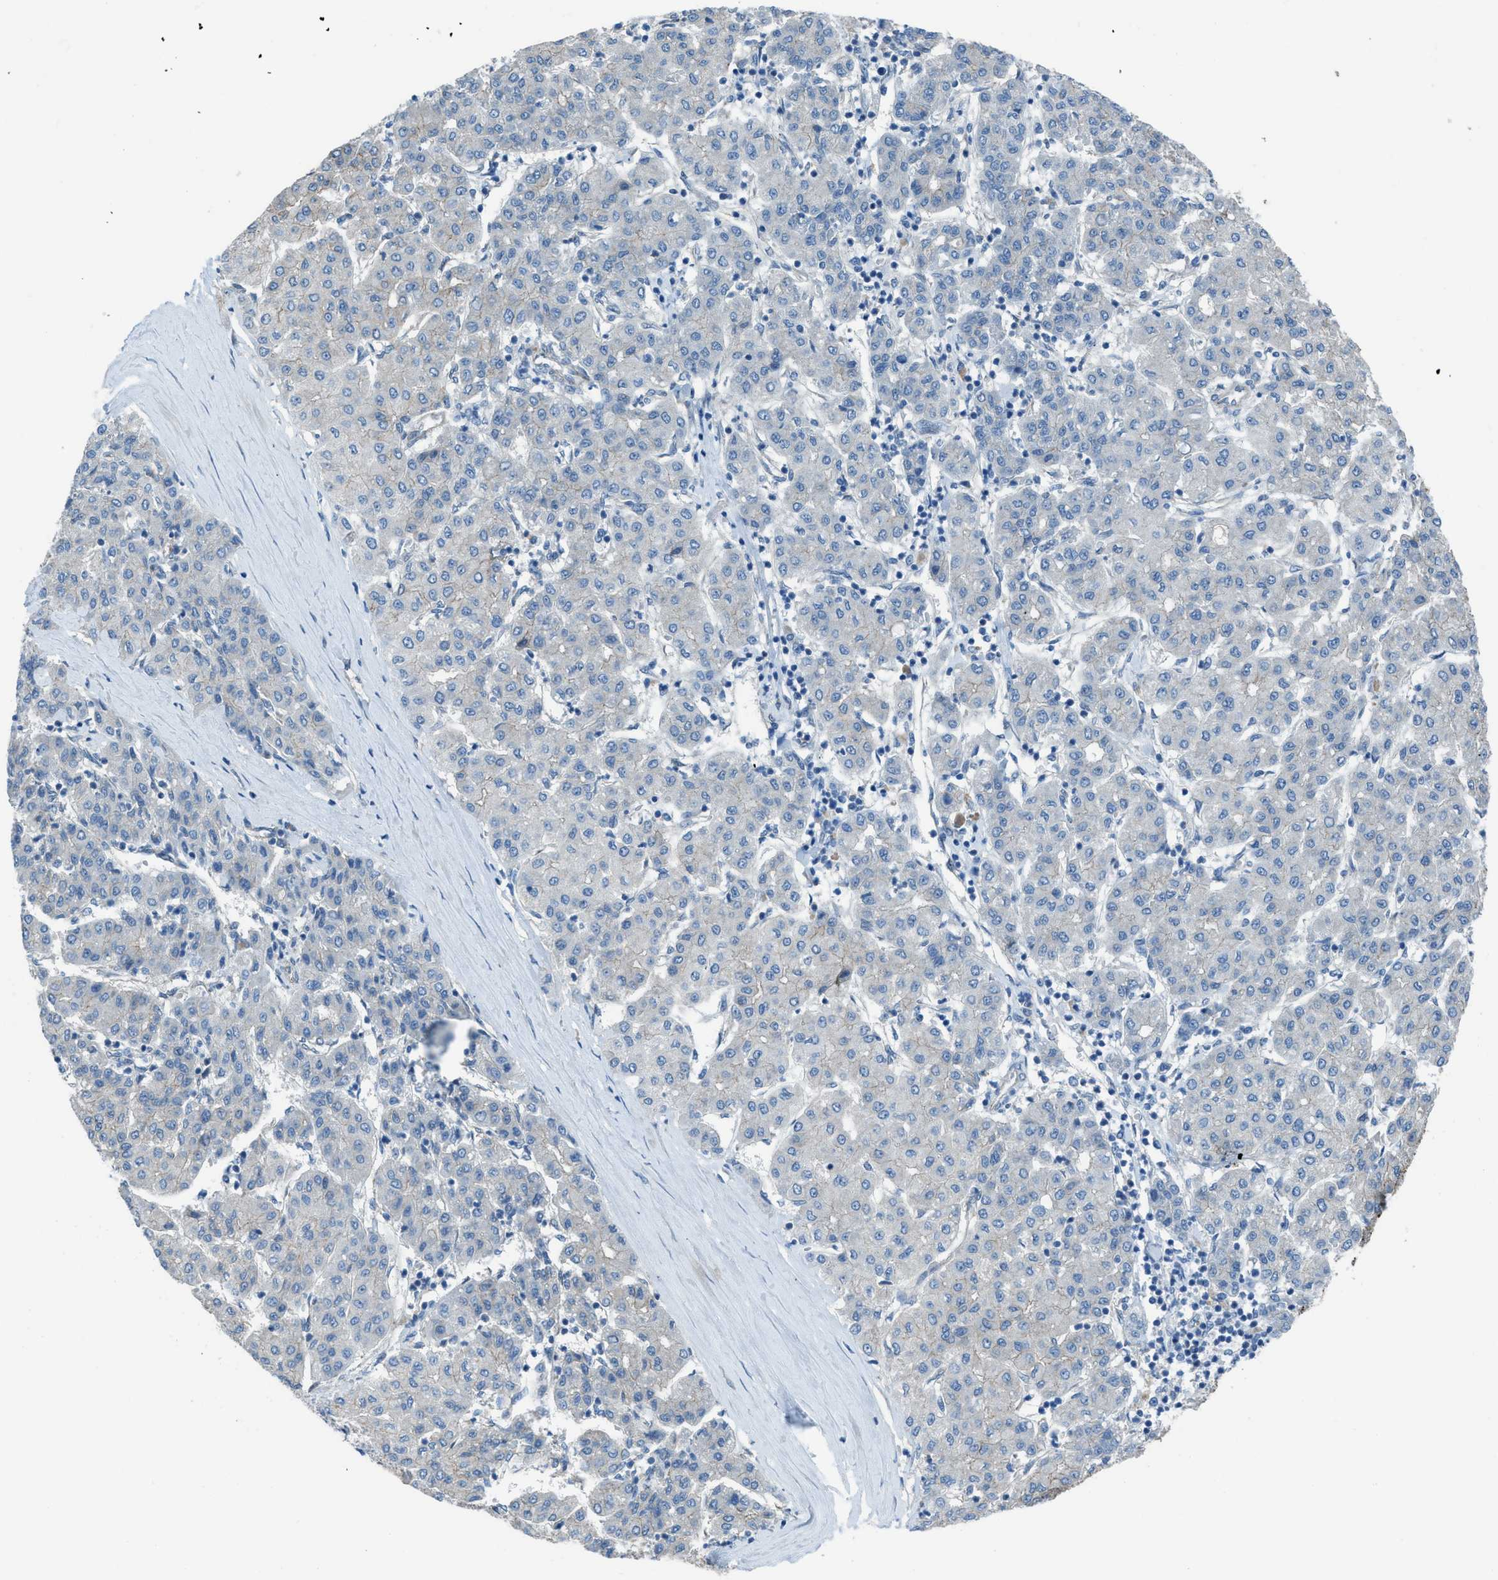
{"staining": {"intensity": "negative", "quantity": "none", "location": "none"}, "tissue": "liver cancer", "cell_type": "Tumor cells", "image_type": "cancer", "snomed": [{"axis": "morphology", "description": "Carcinoma, Hepatocellular, NOS"}, {"axis": "topography", "description": "Liver"}], "caption": "Immunohistochemistry (IHC) histopathology image of liver cancer stained for a protein (brown), which reveals no positivity in tumor cells.", "gene": "PRKN", "patient": {"sex": "male", "age": 65}}